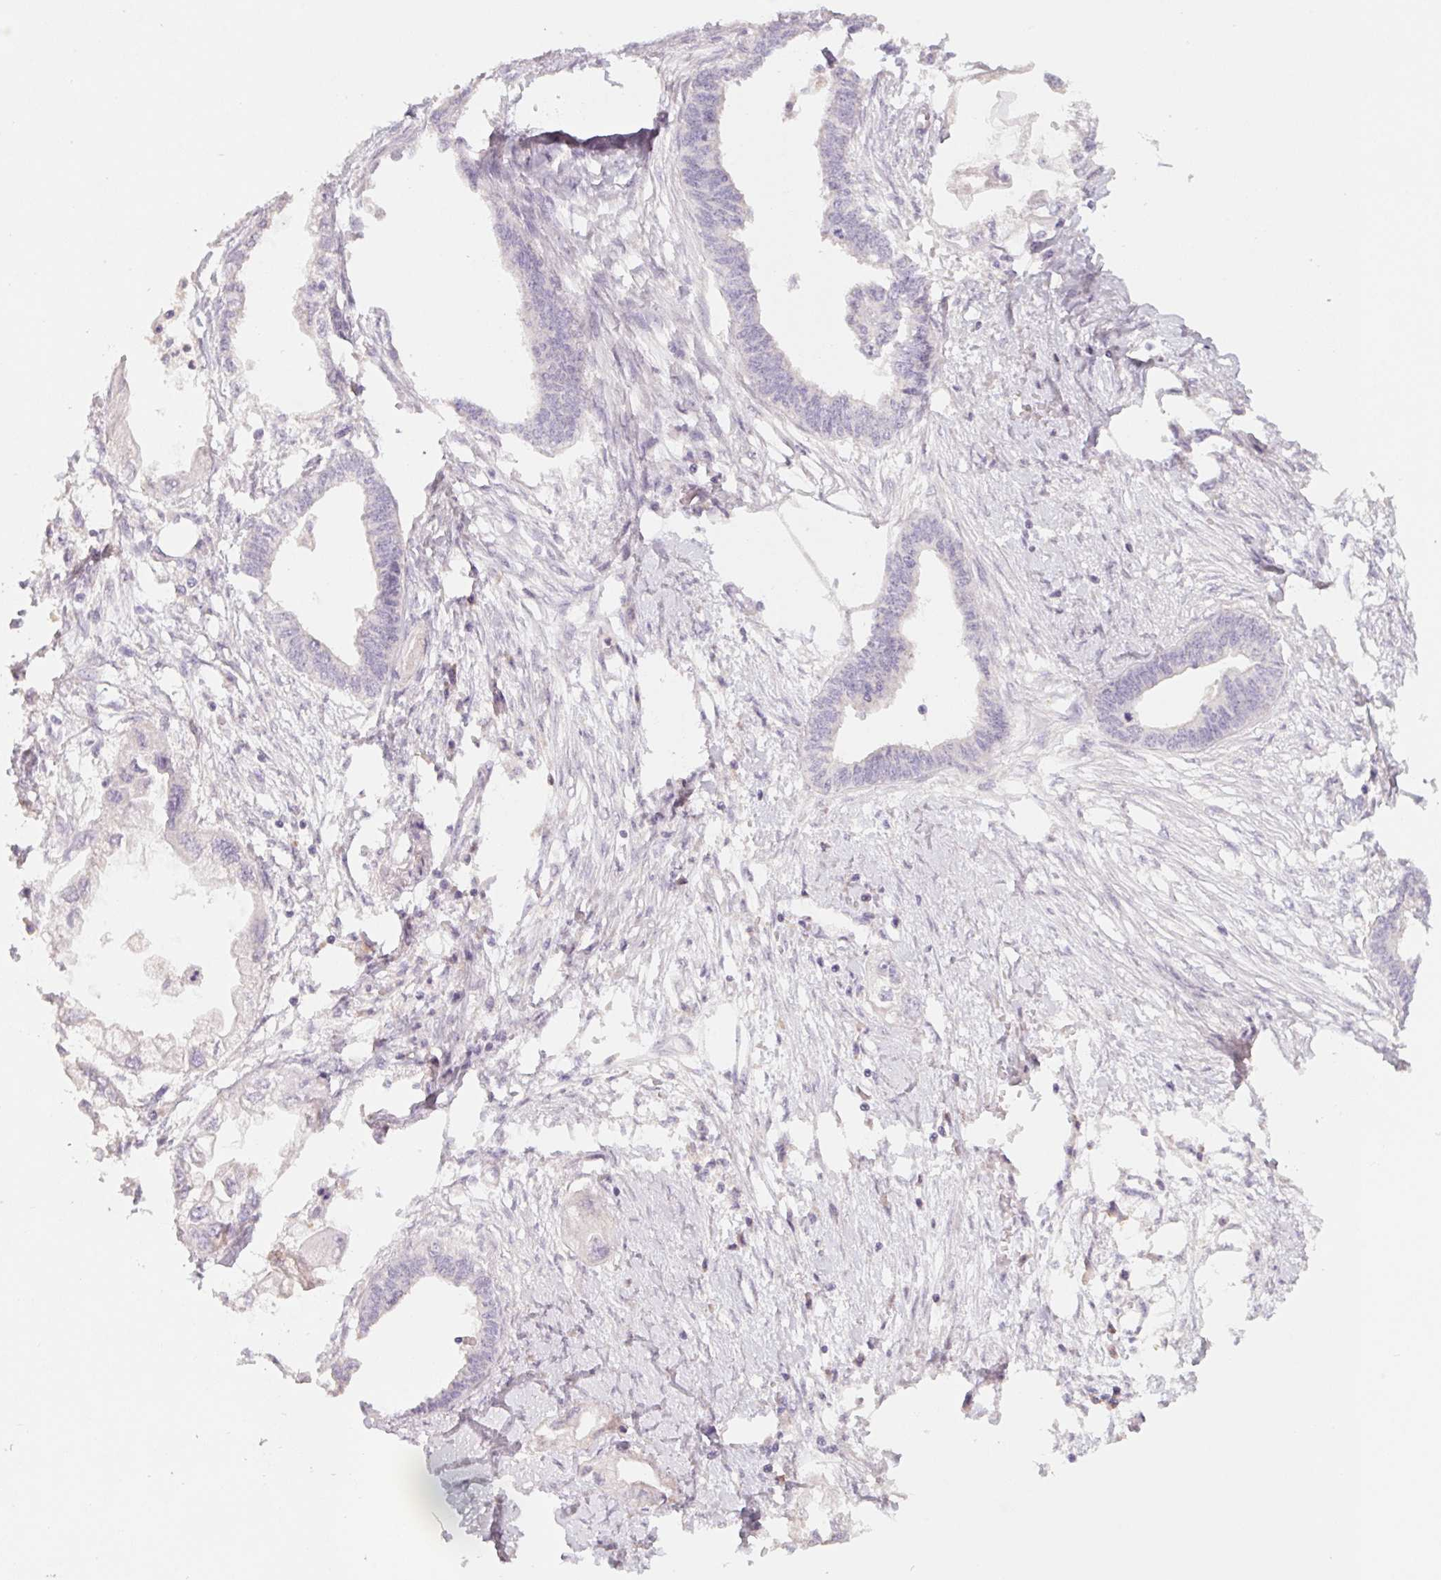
{"staining": {"intensity": "negative", "quantity": "none", "location": "none"}, "tissue": "endometrial cancer", "cell_type": "Tumor cells", "image_type": "cancer", "snomed": [{"axis": "morphology", "description": "Adenocarcinoma, NOS"}, {"axis": "morphology", "description": "Adenocarcinoma, metastatic, NOS"}, {"axis": "topography", "description": "Adipose tissue"}, {"axis": "topography", "description": "Endometrium"}], "caption": "Adenocarcinoma (endometrial) was stained to show a protein in brown. There is no significant staining in tumor cells. (Brightfield microscopy of DAB immunohistochemistry at high magnification).", "gene": "PNMA8B", "patient": {"sex": "female", "age": 67}}